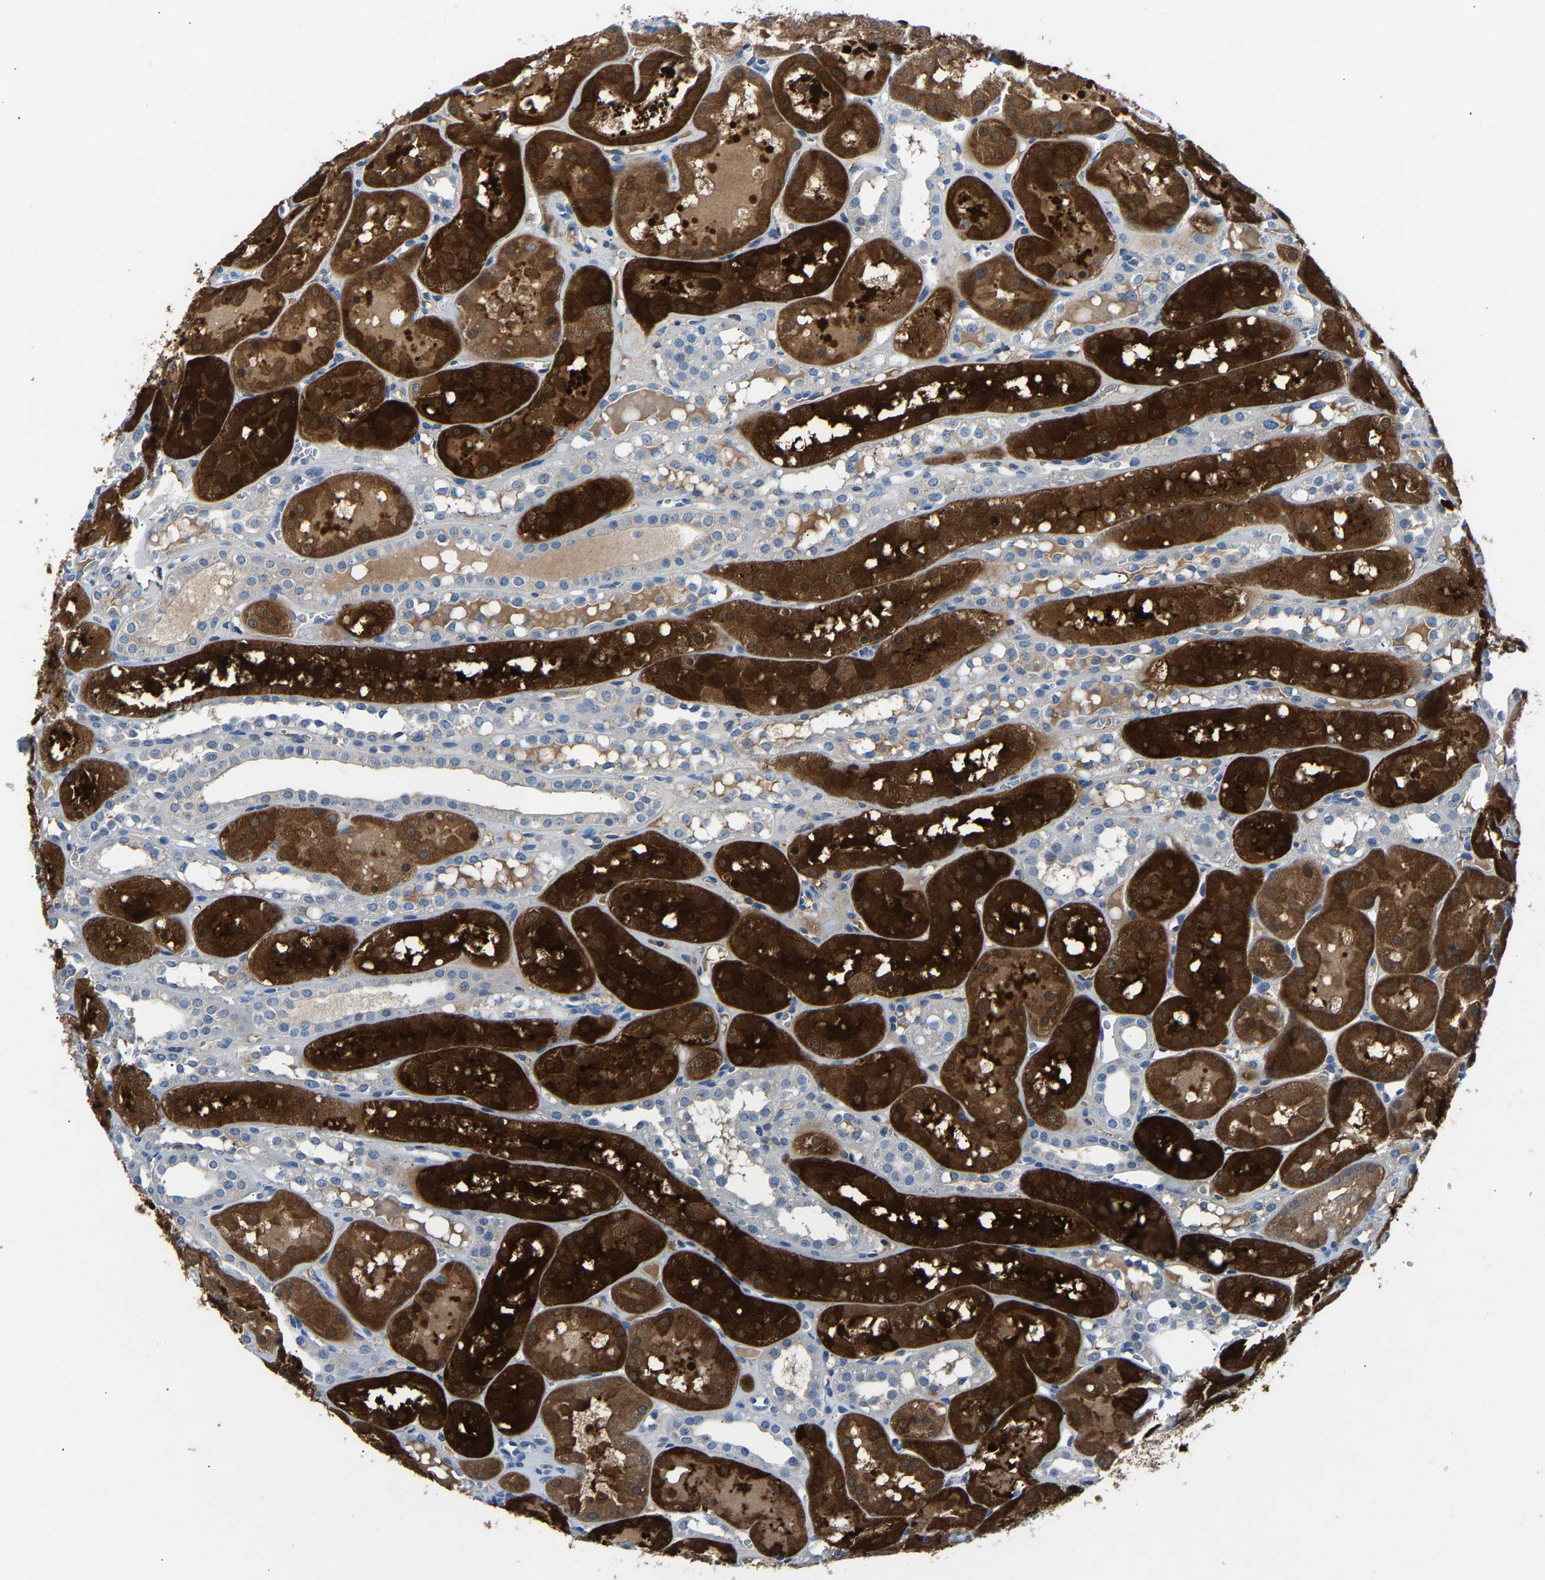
{"staining": {"intensity": "negative", "quantity": "none", "location": "none"}, "tissue": "kidney", "cell_type": "Cells in glomeruli", "image_type": "normal", "snomed": [{"axis": "morphology", "description": "Normal tissue, NOS"}, {"axis": "topography", "description": "Kidney"}, {"axis": "topography", "description": "Urinary bladder"}], "caption": "This image is of benign kidney stained with IHC to label a protein in brown with the nuclei are counter-stained blue. There is no expression in cells in glomeruli. (Brightfield microscopy of DAB IHC at high magnification).", "gene": "DNAAF5", "patient": {"sex": "male", "age": 16}}